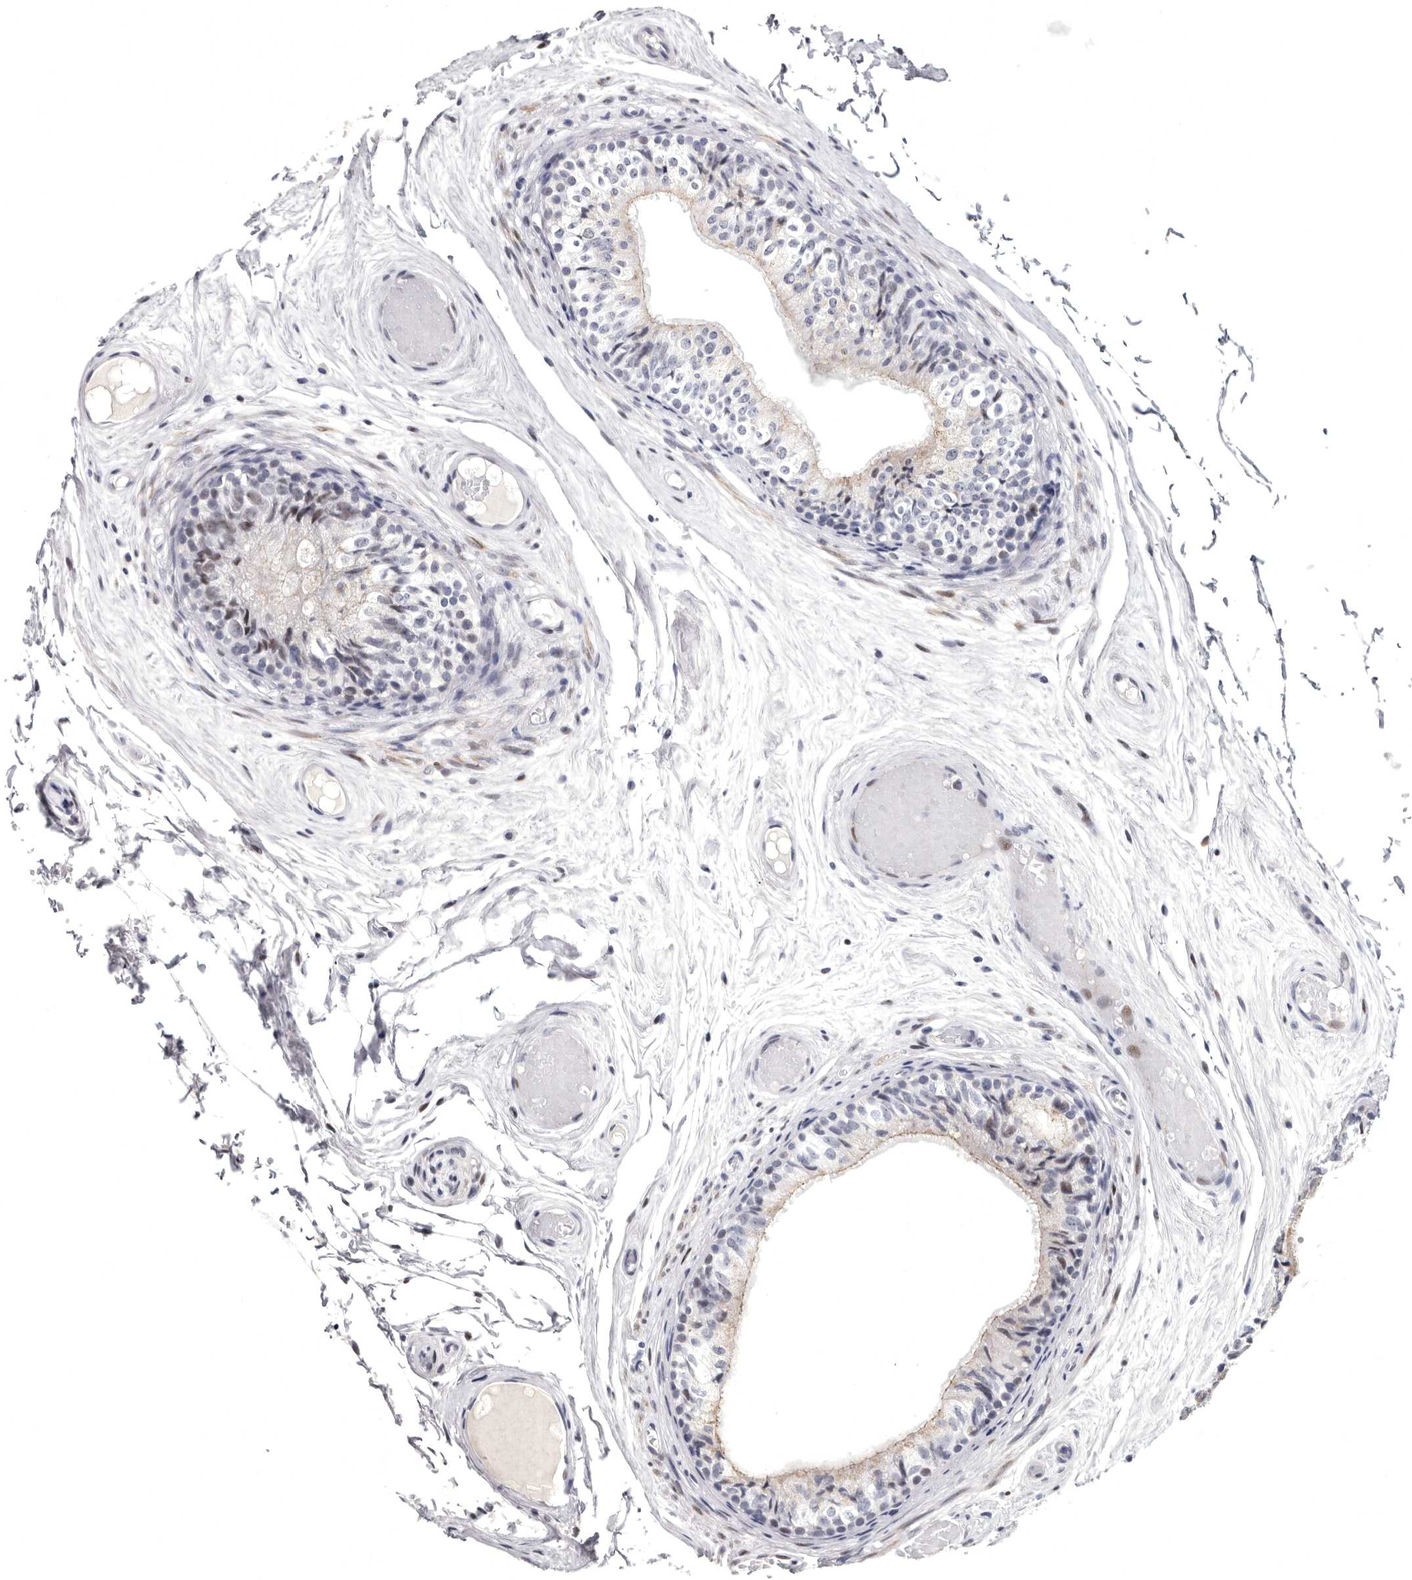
{"staining": {"intensity": "moderate", "quantity": "25%-75%", "location": "nuclear"}, "tissue": "epididymis", "cell_type": "Glandular cells", "image_type": "normal", "snomed": [{"axis": "morphology", "description": "Normal tissue, NOS"}, {"axis": "topography", "description": "Epididymis"}], "caption": "The image displays immunohistochemical staining of benign epididymis. There is moderate nuclear staining is appreciated in about 25%-75% of glandular cells. (Brightfield microscopy of DAB IHC at high magnification).", "gene": "WRAP73", "patient": {"sex": "male", "age": 79}}